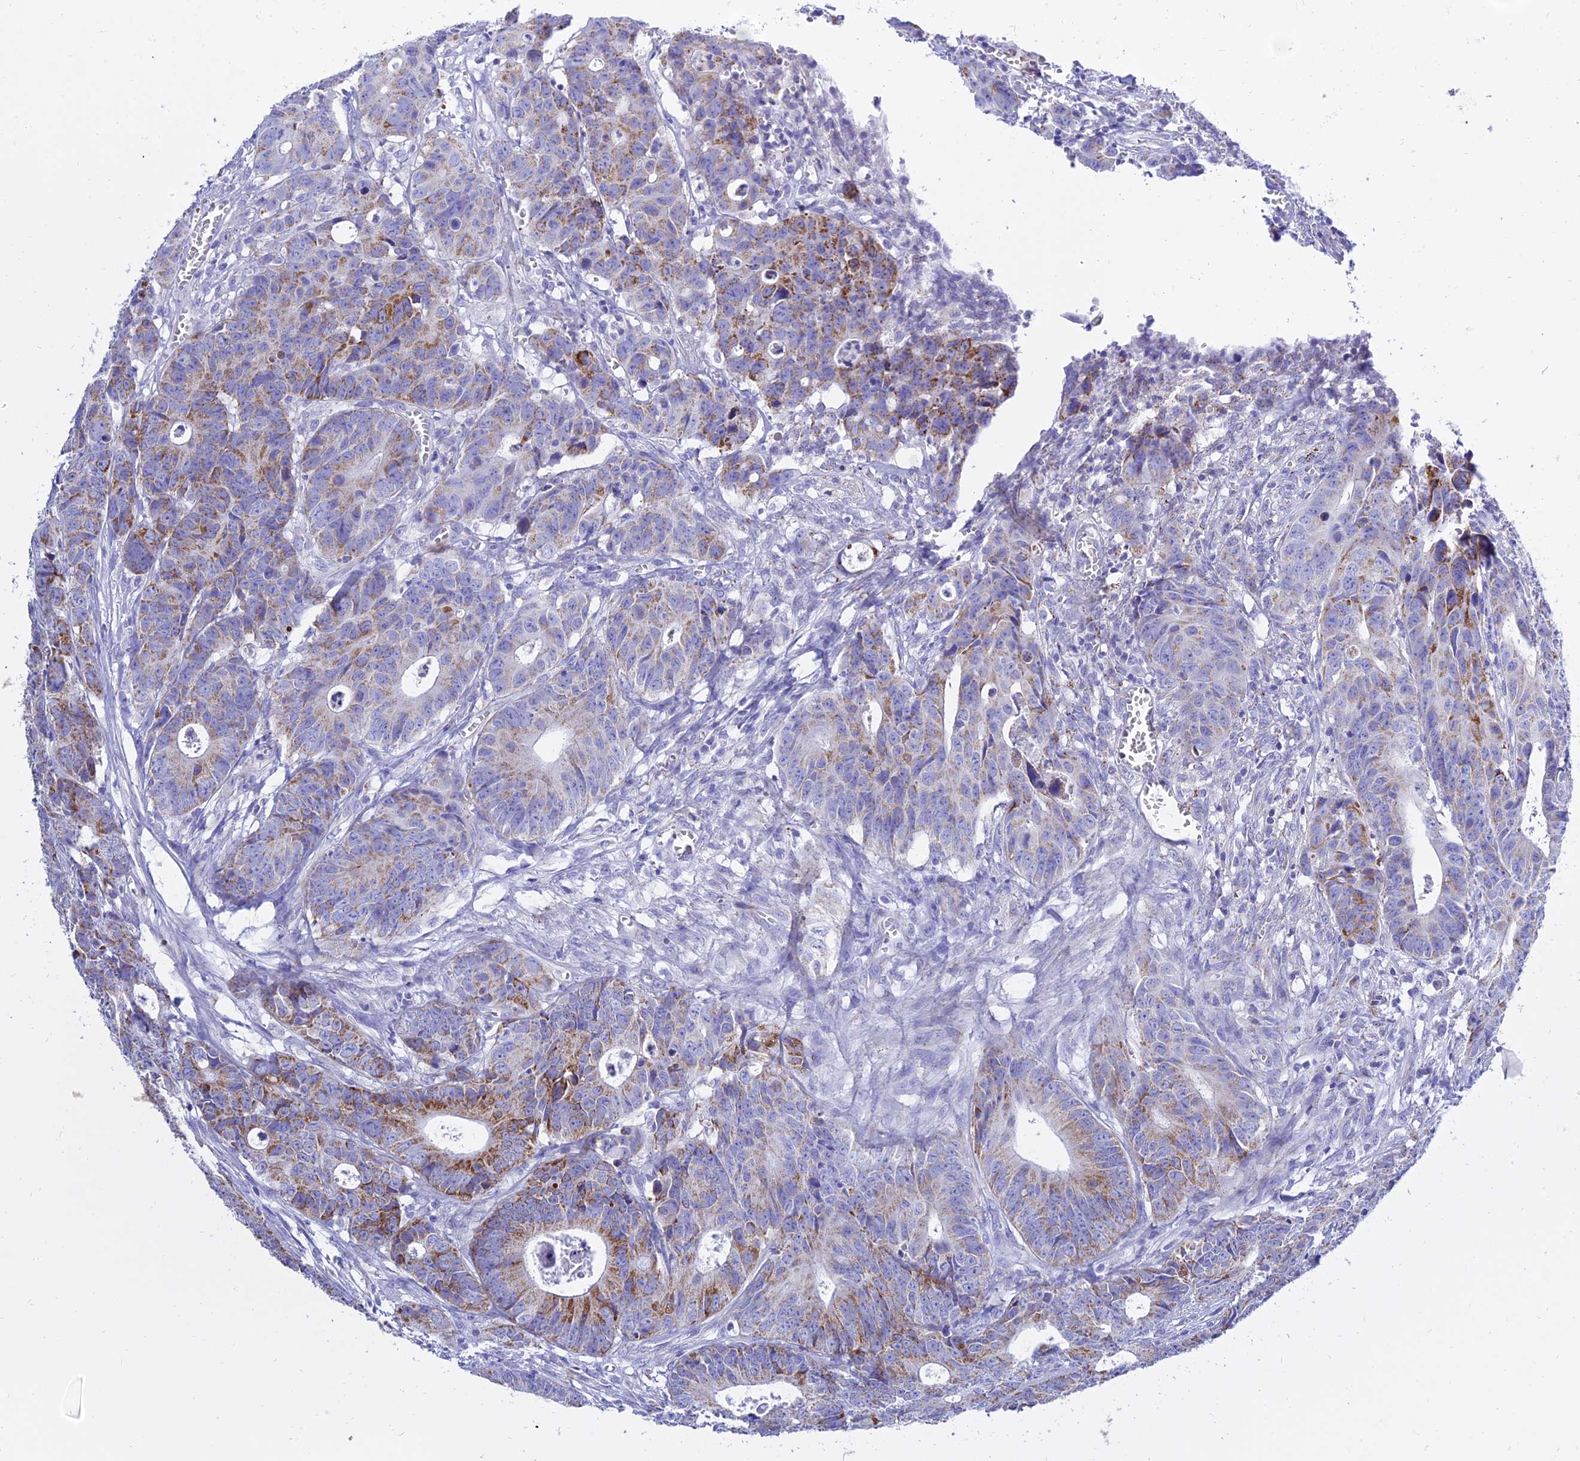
{"staining": {"intensity": "moderate", "quantity": "25%-75%", "location": "cytoplasmic/membranous"}, "tissue": "colorectal cancer", "cell_type": "Tumor cells", "image_type": "cancer", "snomed": [{"axis": "morphology", "description": "Adenocarcinoma, NOS"}, {"axis": "topography", "description": "Colon"}], "caption": "Immunohistochemistry (DAB (3,3'-diaminobenzidine)) staining of colorectal cancer (adenocarcinoma) demonstrates moderate cytoplasmic/membranous protein expression in approximately 25%-75% of tumor cells. The staining is performed using DAB brown chromogen to label protein expression. The nuclei are counter-stained blue using hematoxylin.", "gene": "PKN3", "patient": {"sex": "female", "age": 57}}